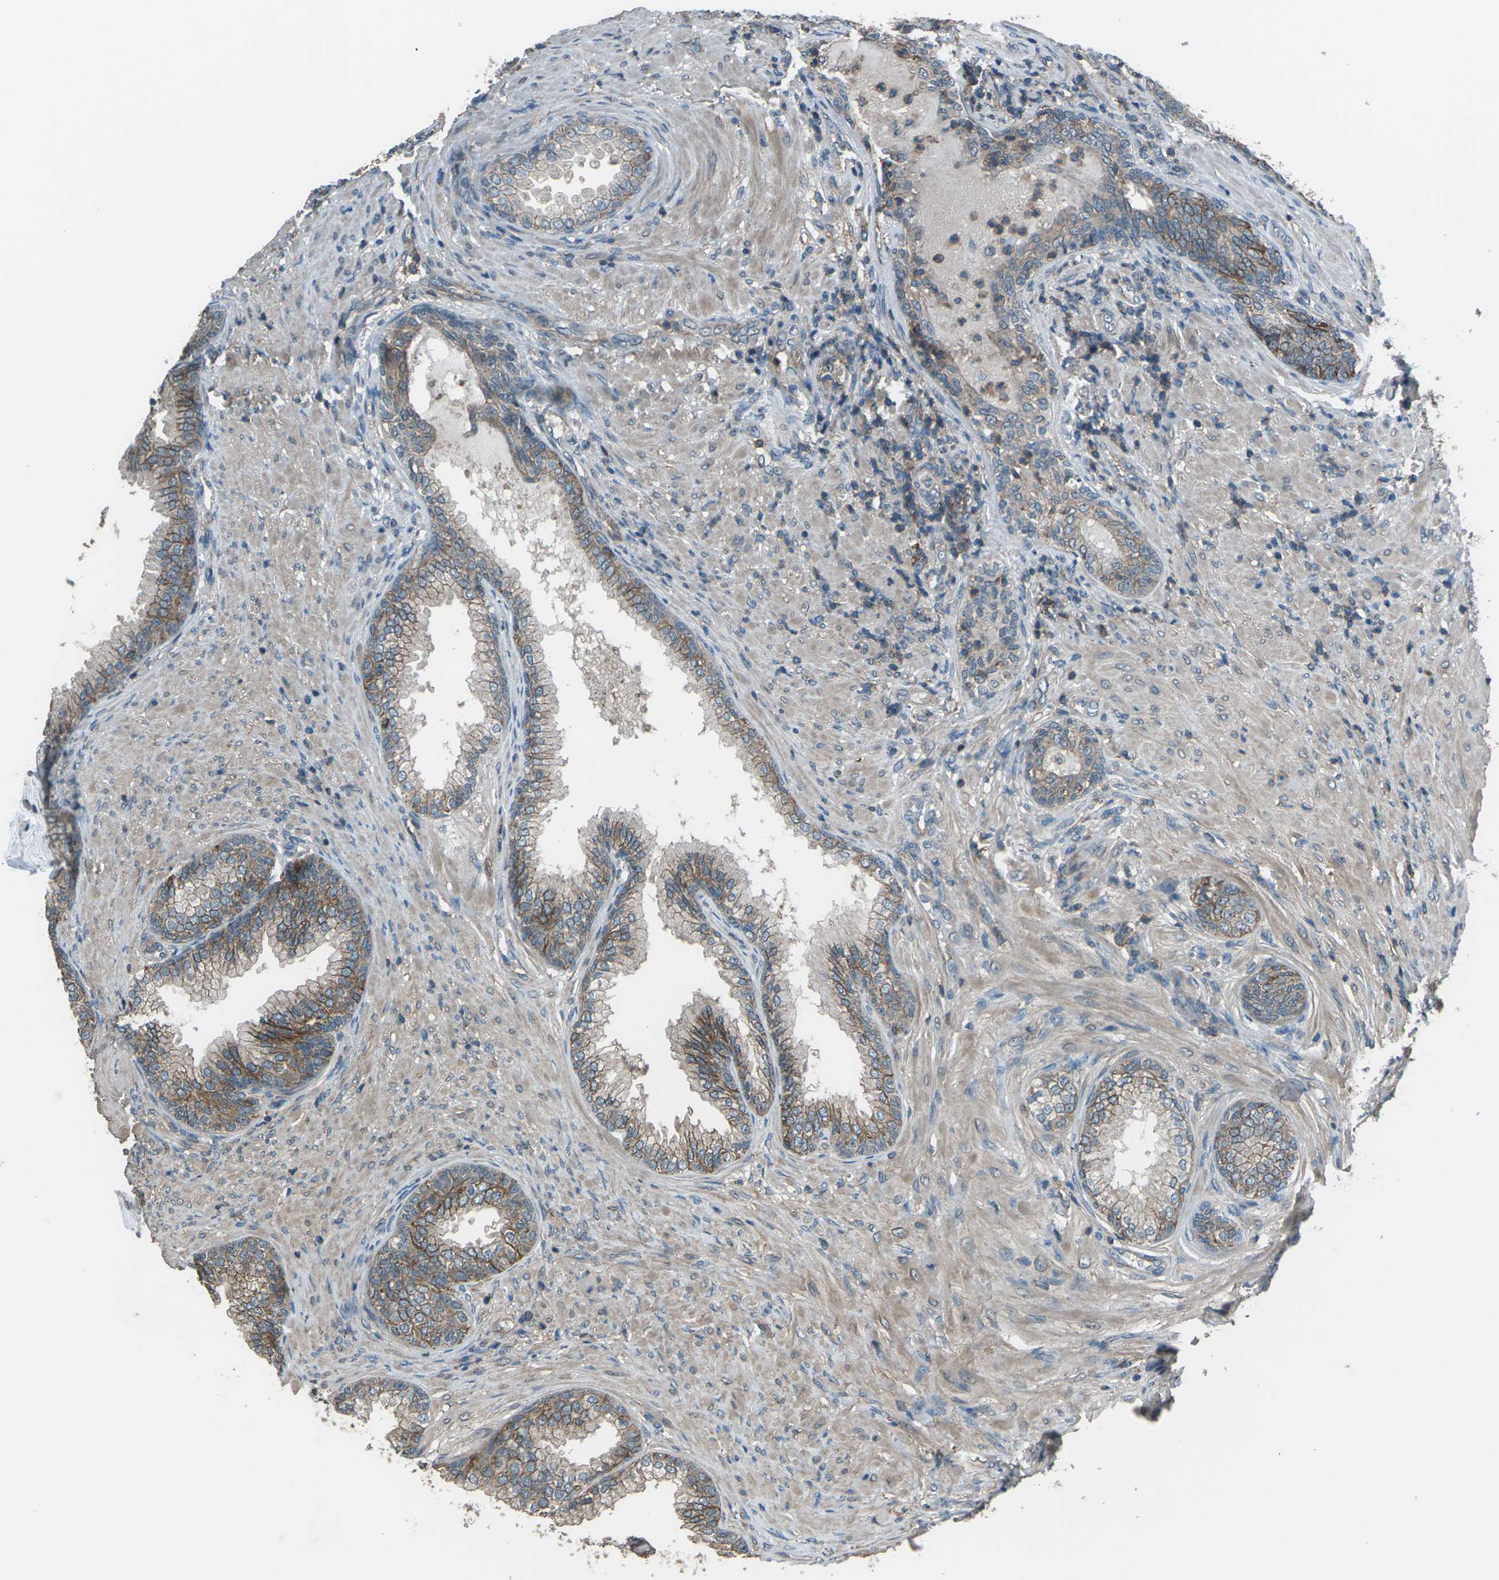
{"staining": {"intensity": "moderate", "quantity": ">75%", "location": "cytoplasmic/membranous"}, "tissue": "prostate", "cell_type": "Glandular cells", "image_type": "normal", "snomed": [{"axis": "morphology", "description": "Normal tissue, NOS"}, {"axis": "topography", "description": "Prostate"}], "caption": "Moderate cytoplasmic/membranous positivity for a protein is present in approximately >75% of glandular cells of normal prostate using immunohistochemistry (IHC).", "gene": "CMTM4", "patient": {"sex": "male", "age": 76}}